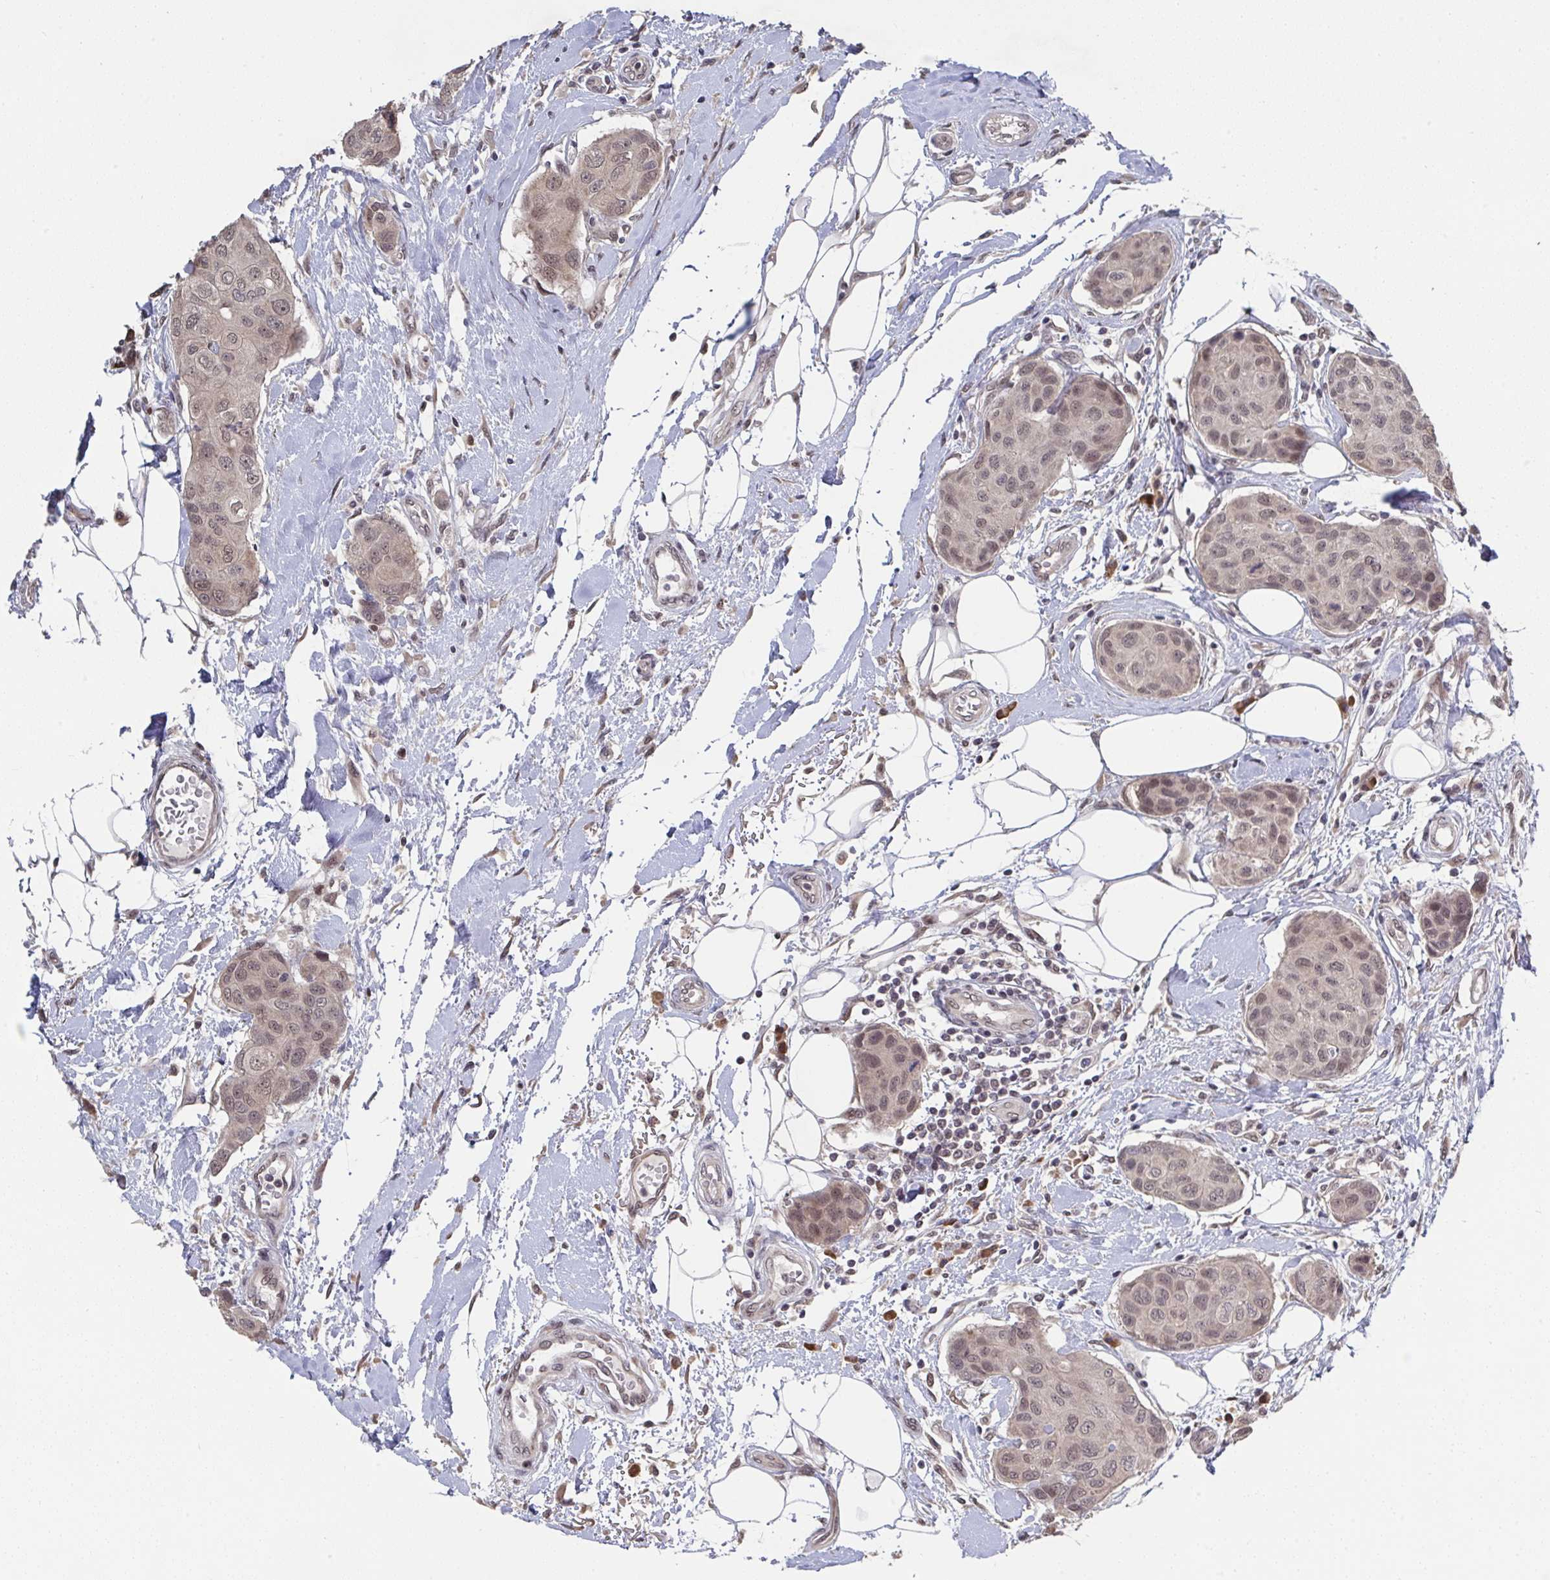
{"staining": {"intensity": "weak", "quantity": ">75%", "location": "nuclear"}, "tissue": "breast cancer", "cell_type": "Tumor cells", "image_type": "cancer", "snomed": [{"axis": "morphology", "description": "Duct carcinoma"}, {"axis": "topography", "description": "Breast"}, {"axis": "topography", "description": "Lymph node"}], "caption": "Protein staining of infiltrating ductal carcinoma (breast) tissue displays weak nuclear positivity in about >75% of tumor cells. (Brightfield microscopy of DAB IHC at high magnification).", "gene": "JMJD1C", "patient": {"sex": "female", "age": 80}}